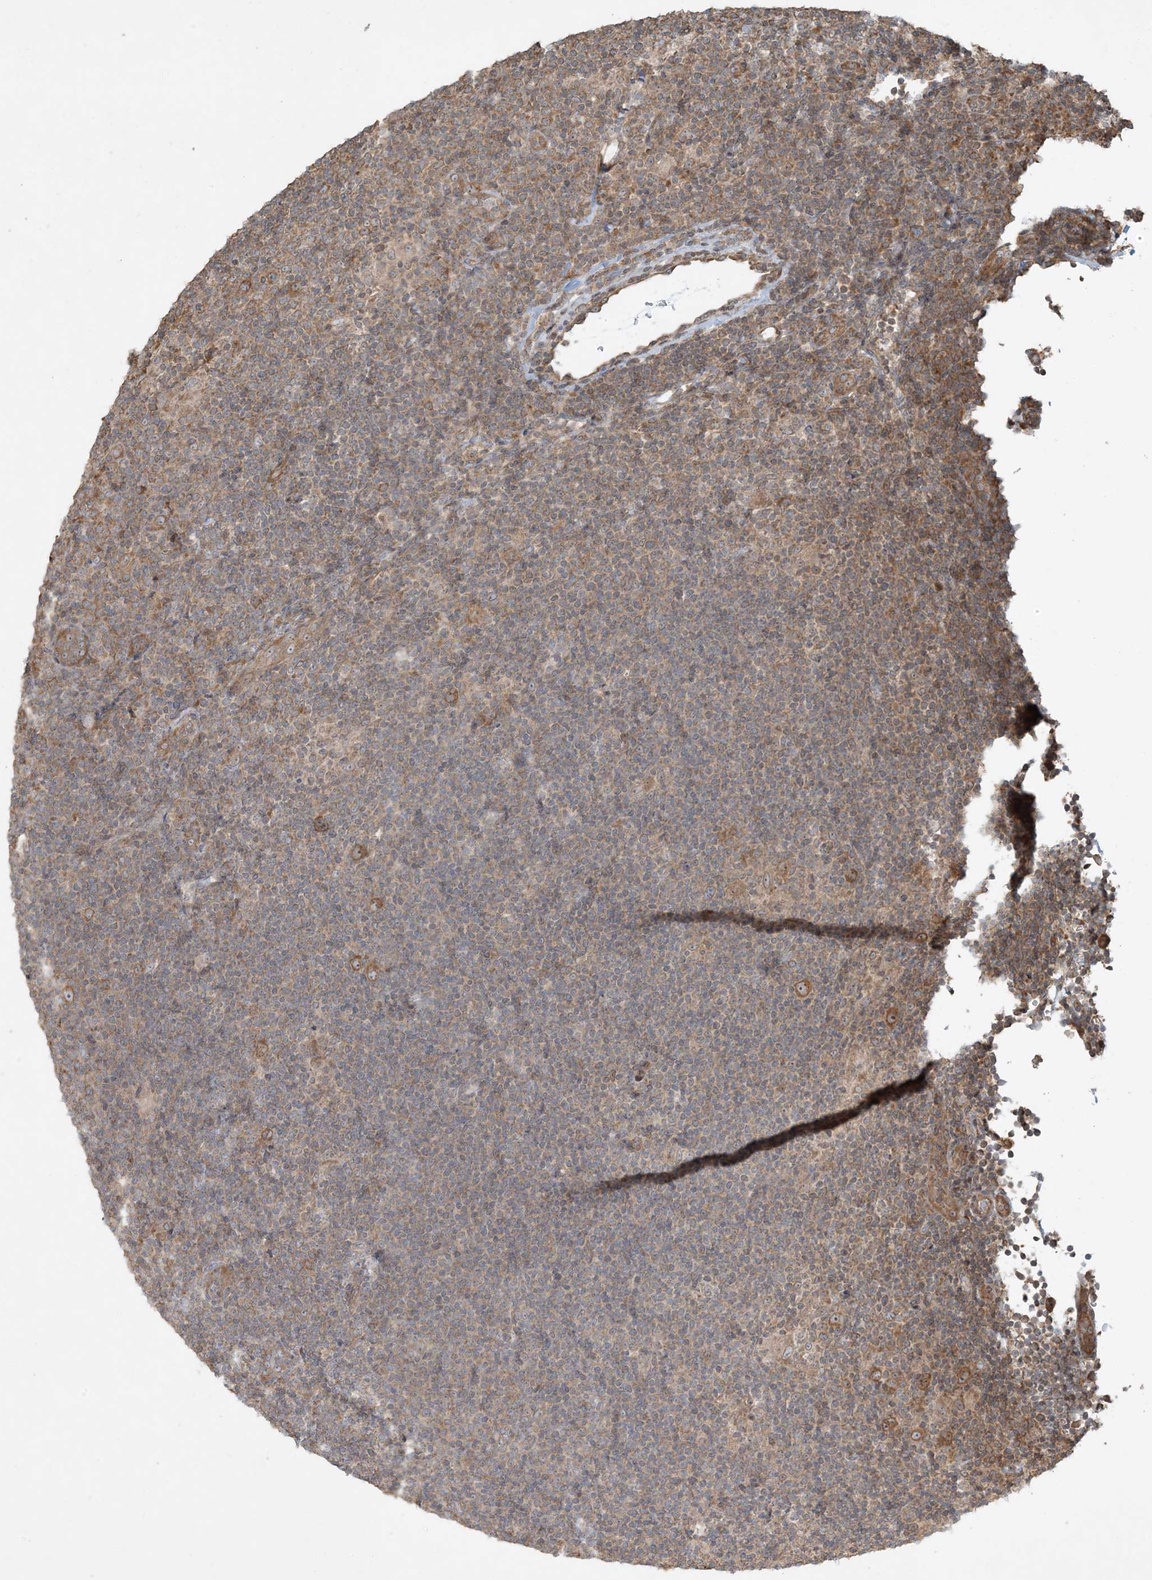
{"staining": {"intensity": "moderate", "quantity": ">75%", "location": "cytoplasmic/membranous"}, "tissue": "lymphoma", "cell_type": "Tumor cells", "image_type": "cancer", "snomed": [{"axis": "morphology", "description": "Hodgkin's disease, NOS"}, {"axis": "topography", "description": "Lymph node"}], "caption": "This is an image of immunohistochemistry staining of lymphoma, which shows moderate positivity in the cytoplasmic/membranous of tumor cells.", "gene": "COMMD8", "patient": {"sex": "female", "age": 57}}